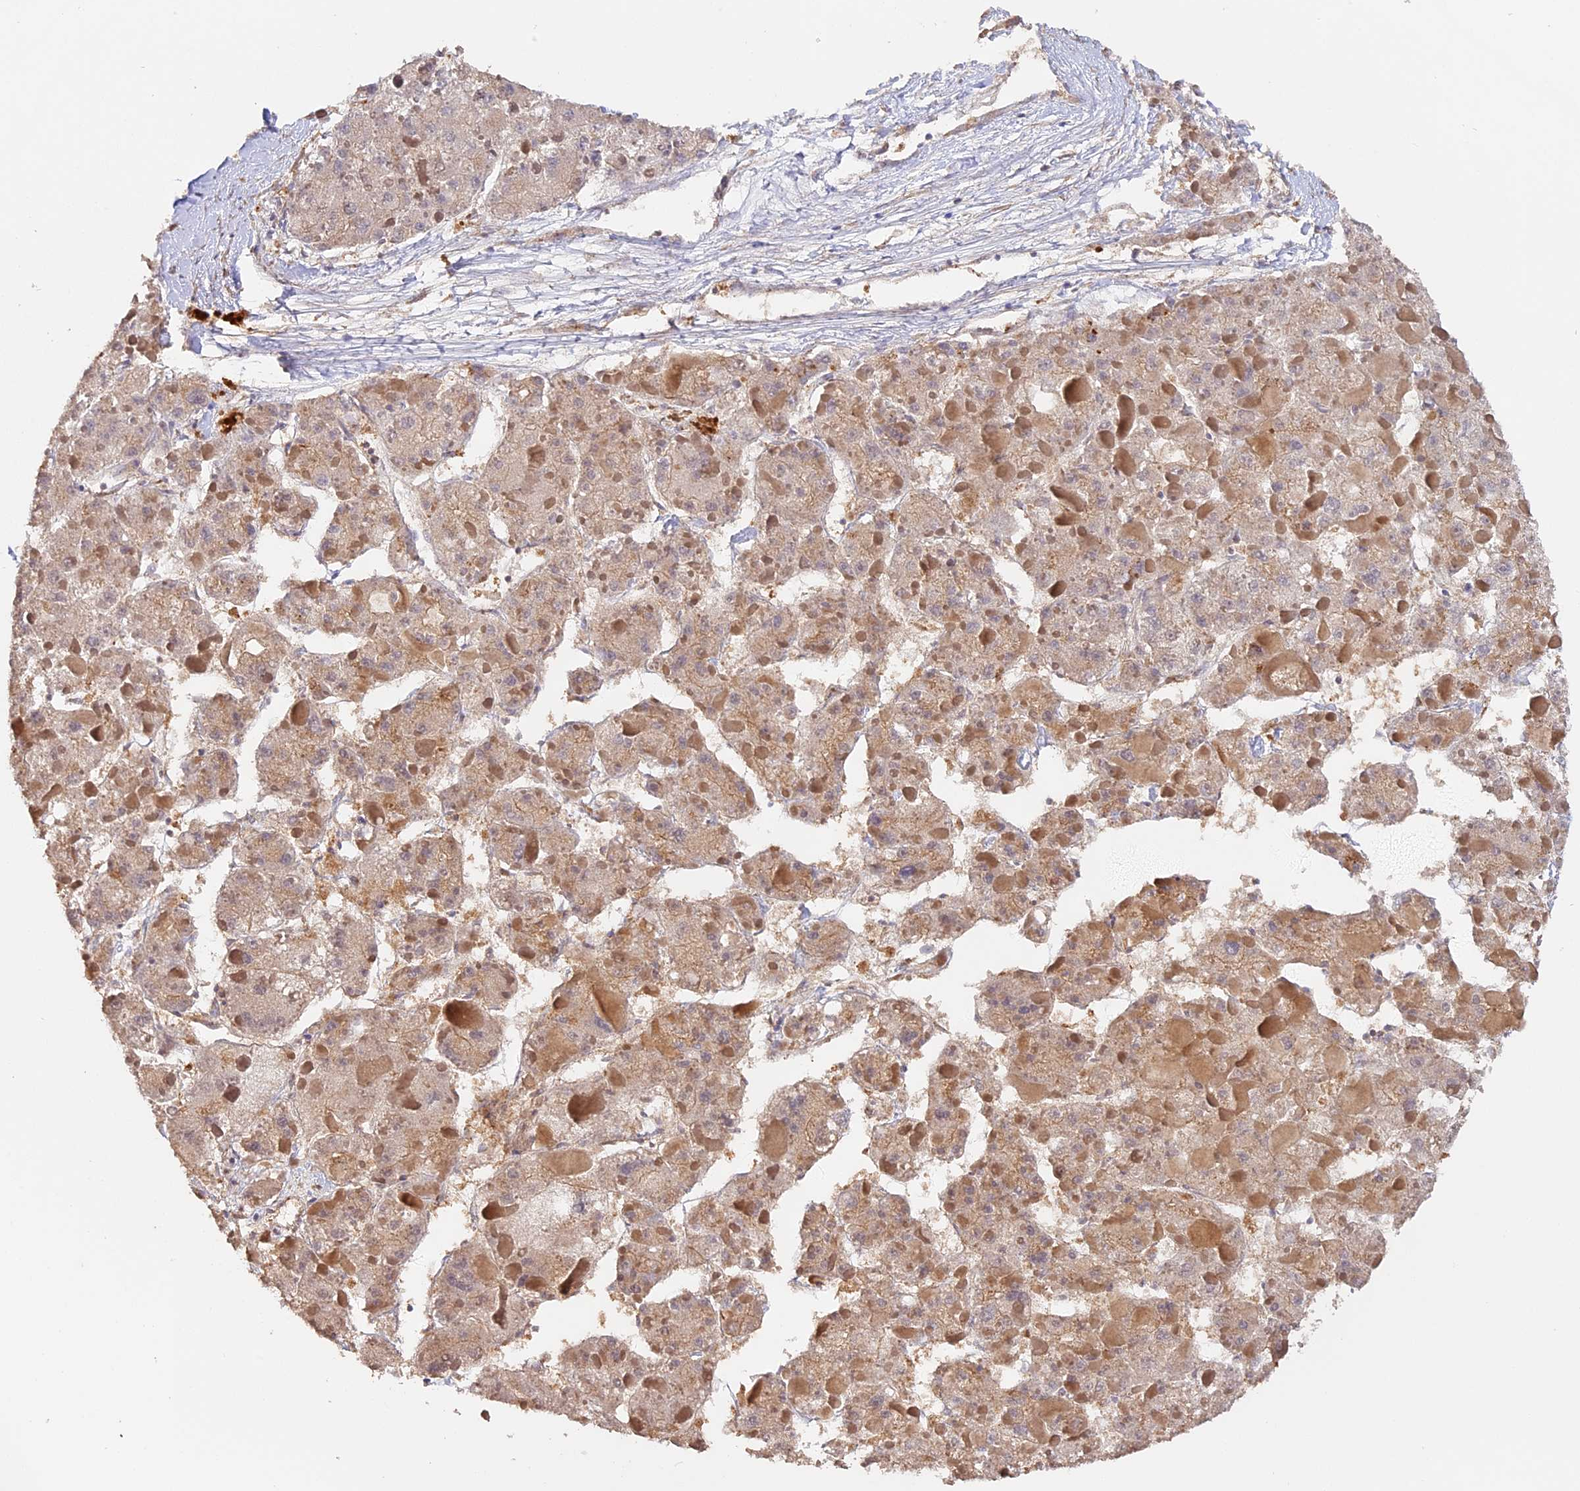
{"staining": {"intensity": "weak", "quantity": "25%-75%", "location": "cytoplasmic/membranous"}, "tissue": "liver cancer", "cell_type": "Tumor cells", "image_type": "cancer", "snomed": [{"axis": "morphology", "description": "Carcinoma, Hepatocellular, NOS"}, {"axis": "topography", "description": "Liver"}], "caption": "An image showing weak cytoplasmic/membranous positivity in about 25%-75% of tumor cells in hepatocellular carcinoma (liver), as visualized by brown immunohistochemical staining.", "gene": "TANGO6", "patient": {"sex": "female", "age": 73}}